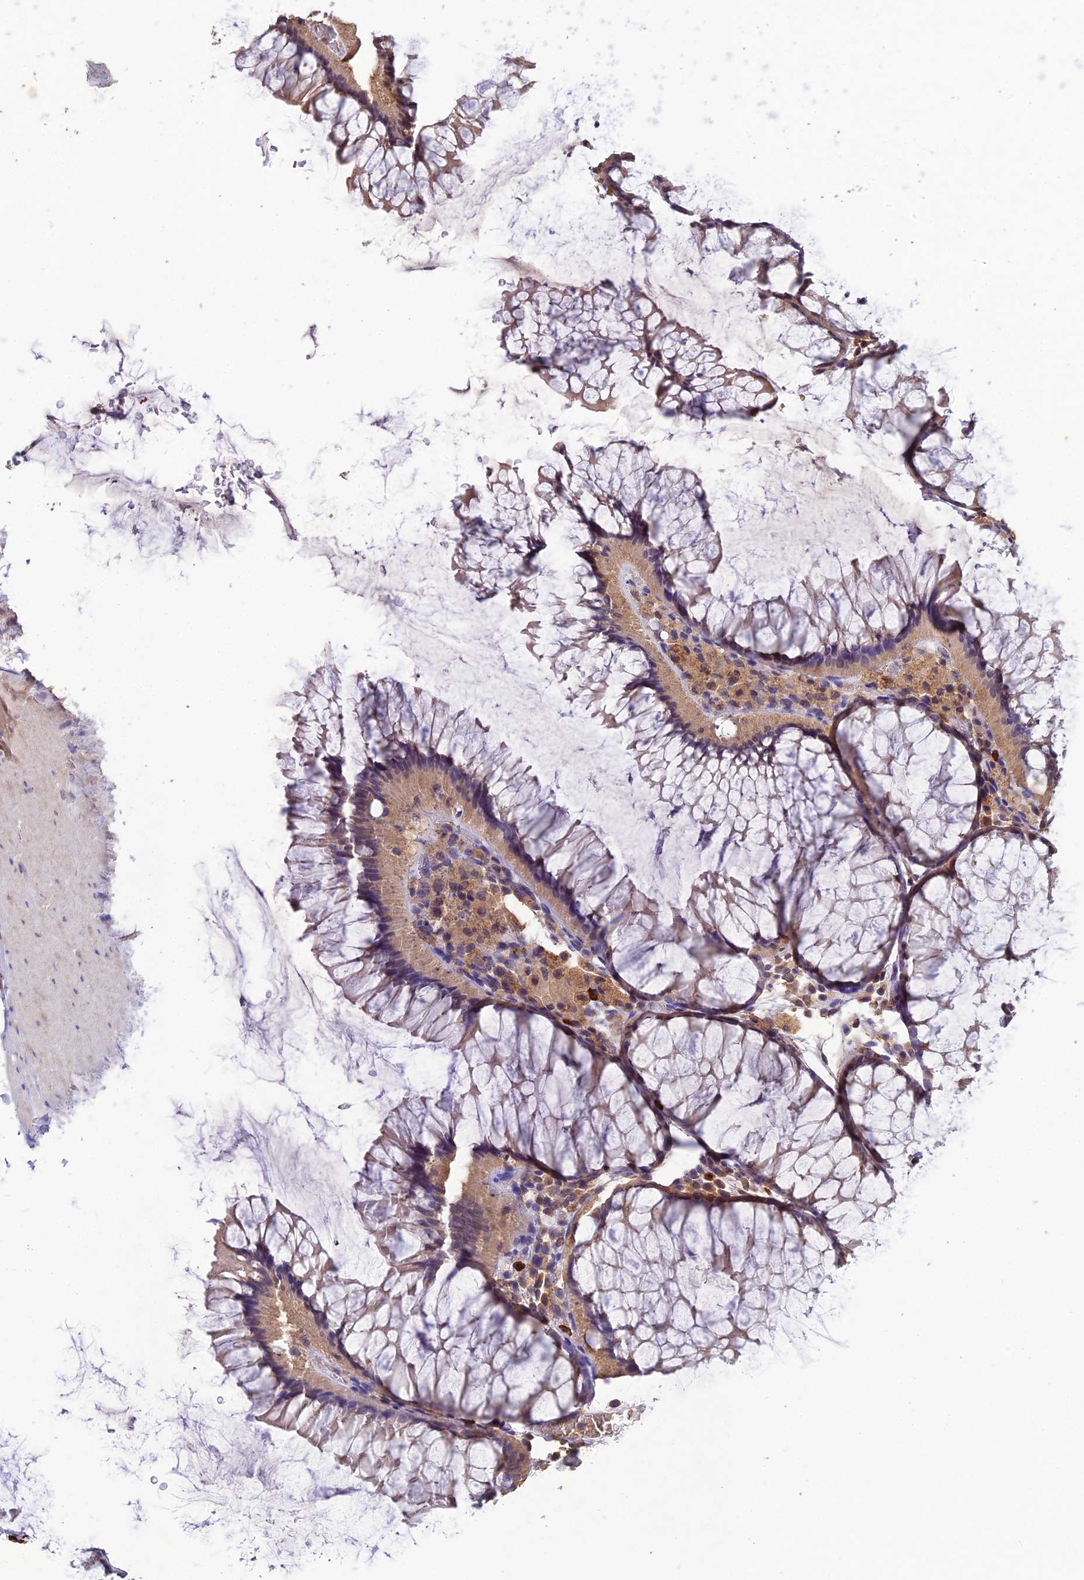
{"staining": {"intensity": "moderate", "quantity": ">75%", "location": "cytoplasmic/membranous"}, "tissue": "colon", "cell_type": "Endothelial cells", "image_type": "normal", "snomed": [{"axis": "morphology", "description": "Normal tissue, NOS"}, {"axis": "topography", "description": "Colon"}], "caption": "The micrograph demonstrates immunohistochemical staining of benign colon. There is moderate cytoplasmic/membranous staining is appreciated in about >75% of endothelial cells.", "gene": "TMEM258", "patient": {"sex": "female", "age": 82}}